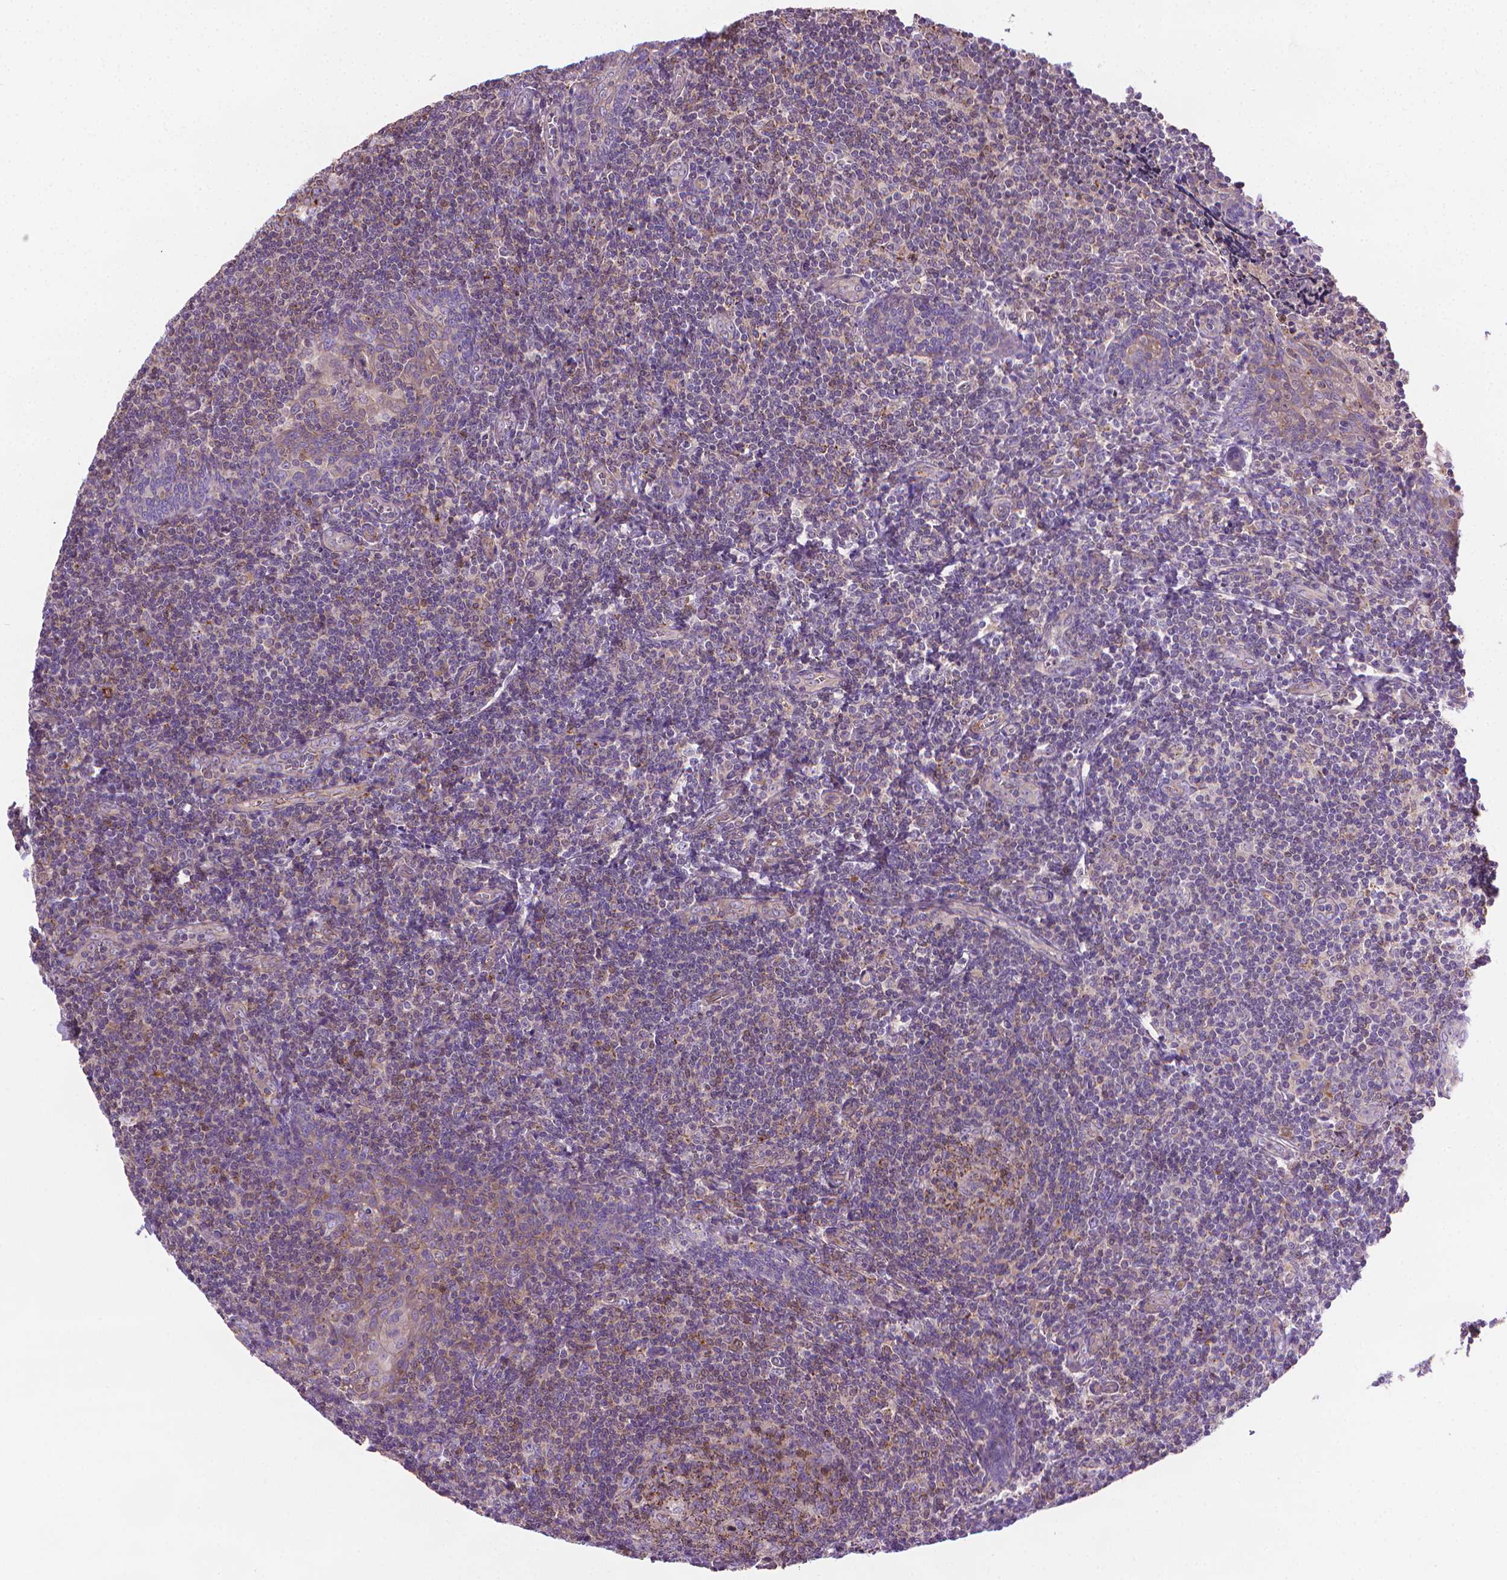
{"staining": {"intensity": "negative", "quantity": "none", "location": "none"}, "tissue": "tonsil", "cell_type": "Germinal center cells", "image_type": "normal", "snomed": [{"axis": "morphology", "description": "Normal tissue, NOS"}, {"axis": "morphology", "description": "Inflammation, NOS"}, {"axis": "topography", "description": "Tonsil"}], "caption": "IHC micrograph of normal human tonsil stained for a protein (brown), which demonstrates no positivity in germinal center cells. (DAB immunohistochemistry (IHC) visualized using brightfield microscopy, high magnification).", "gene": "SLC51B", "patient": {"sex": "female", "age": 31}}